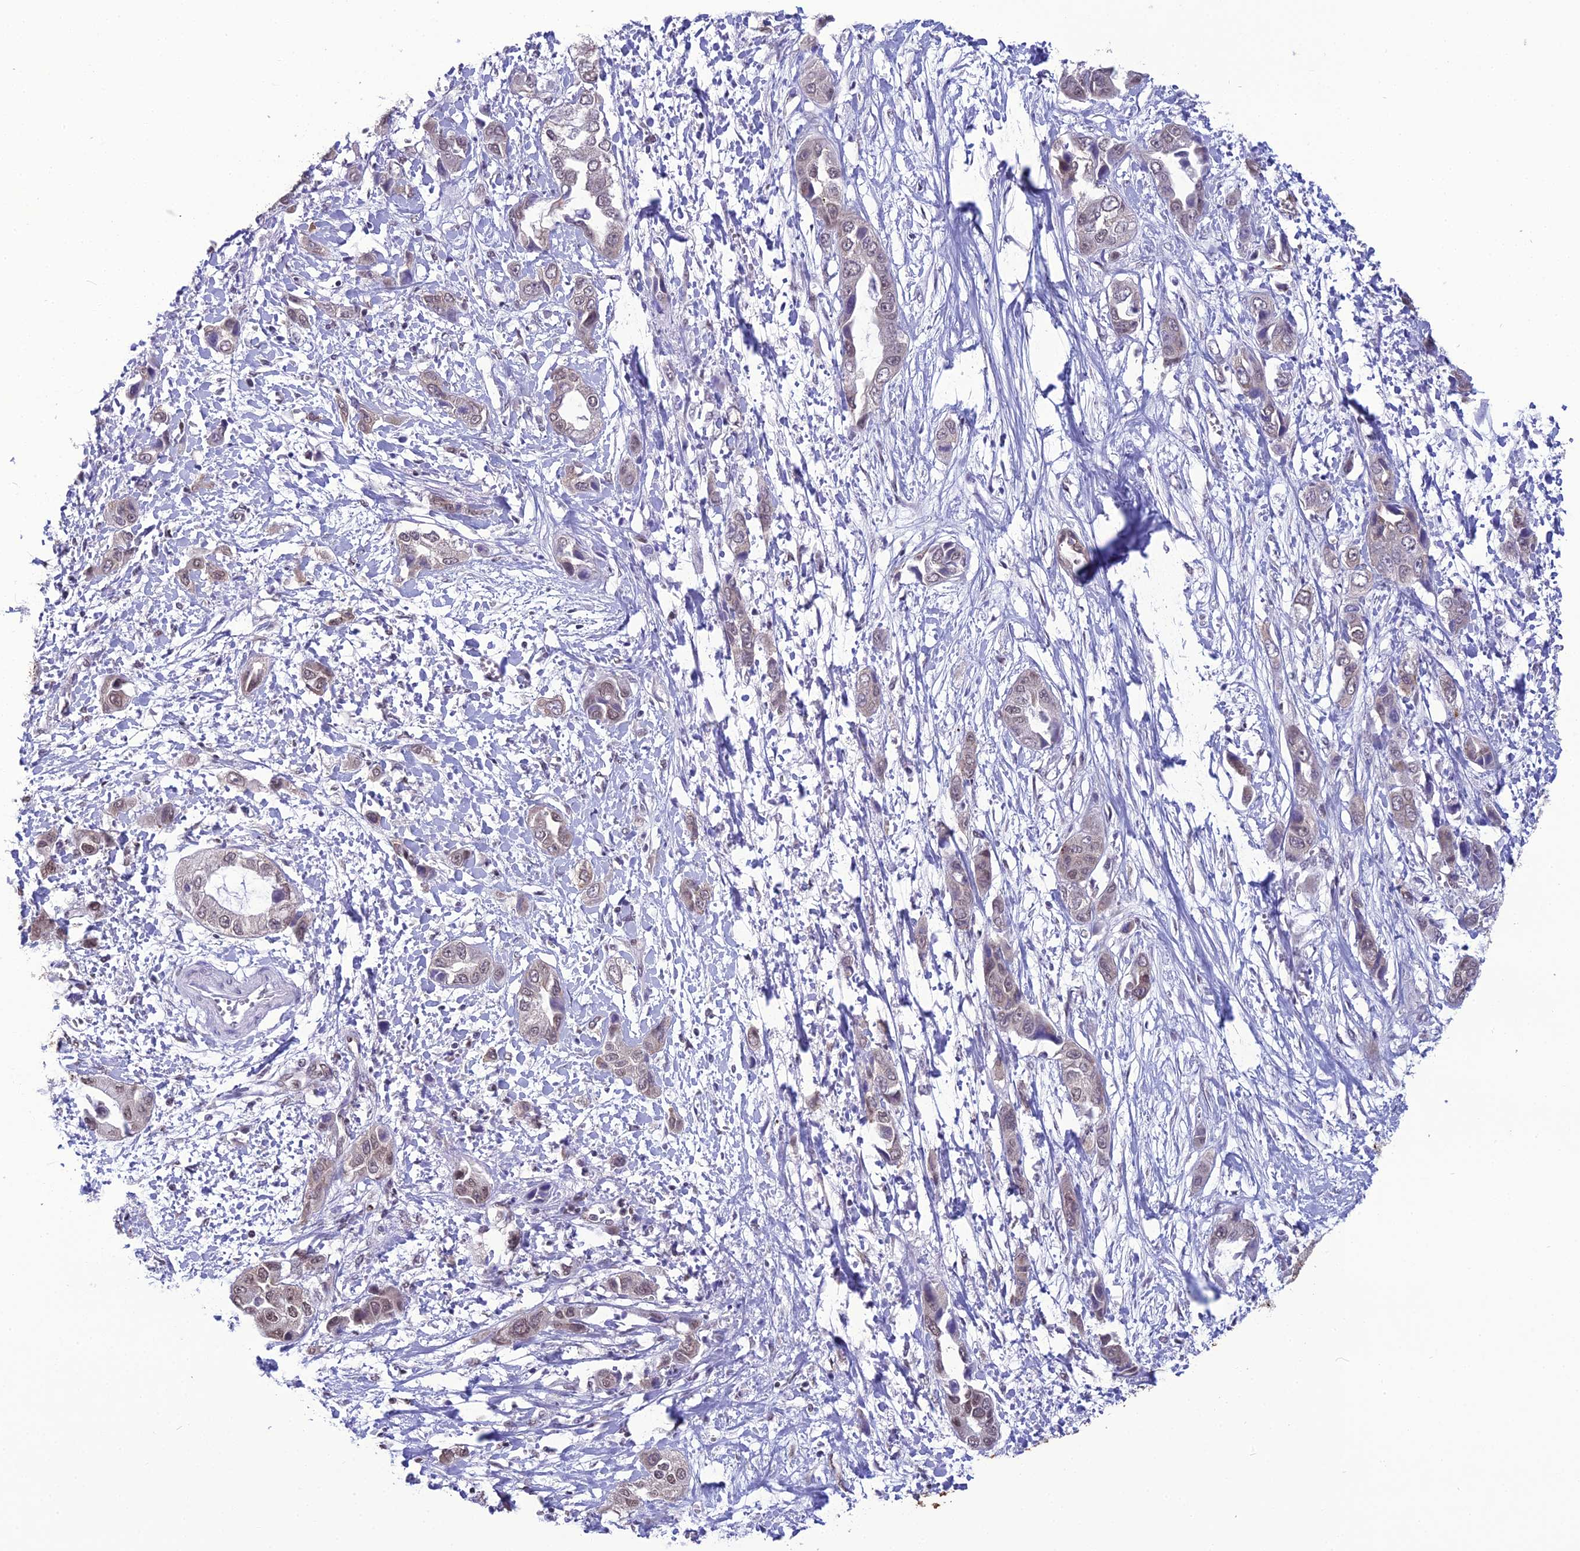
{"staining": {"intensity": "weak", "quantity": ">75%", "location": "nuclear"}, "tissue": "liver cancer", "cell_type": "Tumor cells", "image_type": "cancer", "snomed": [{"axis": "morphology", "description": "Cholangiocarcinoma"}, {"axis": "topography", "description": "Liver"}], "caption": "High-power microscopy captured an immunohistochemistry image of liver cancer, revealing weak nuclear expression in about >75% of tumor cells.", "gene": "PRAMEF12", "patient": {"sex": "female", "age": 52}}